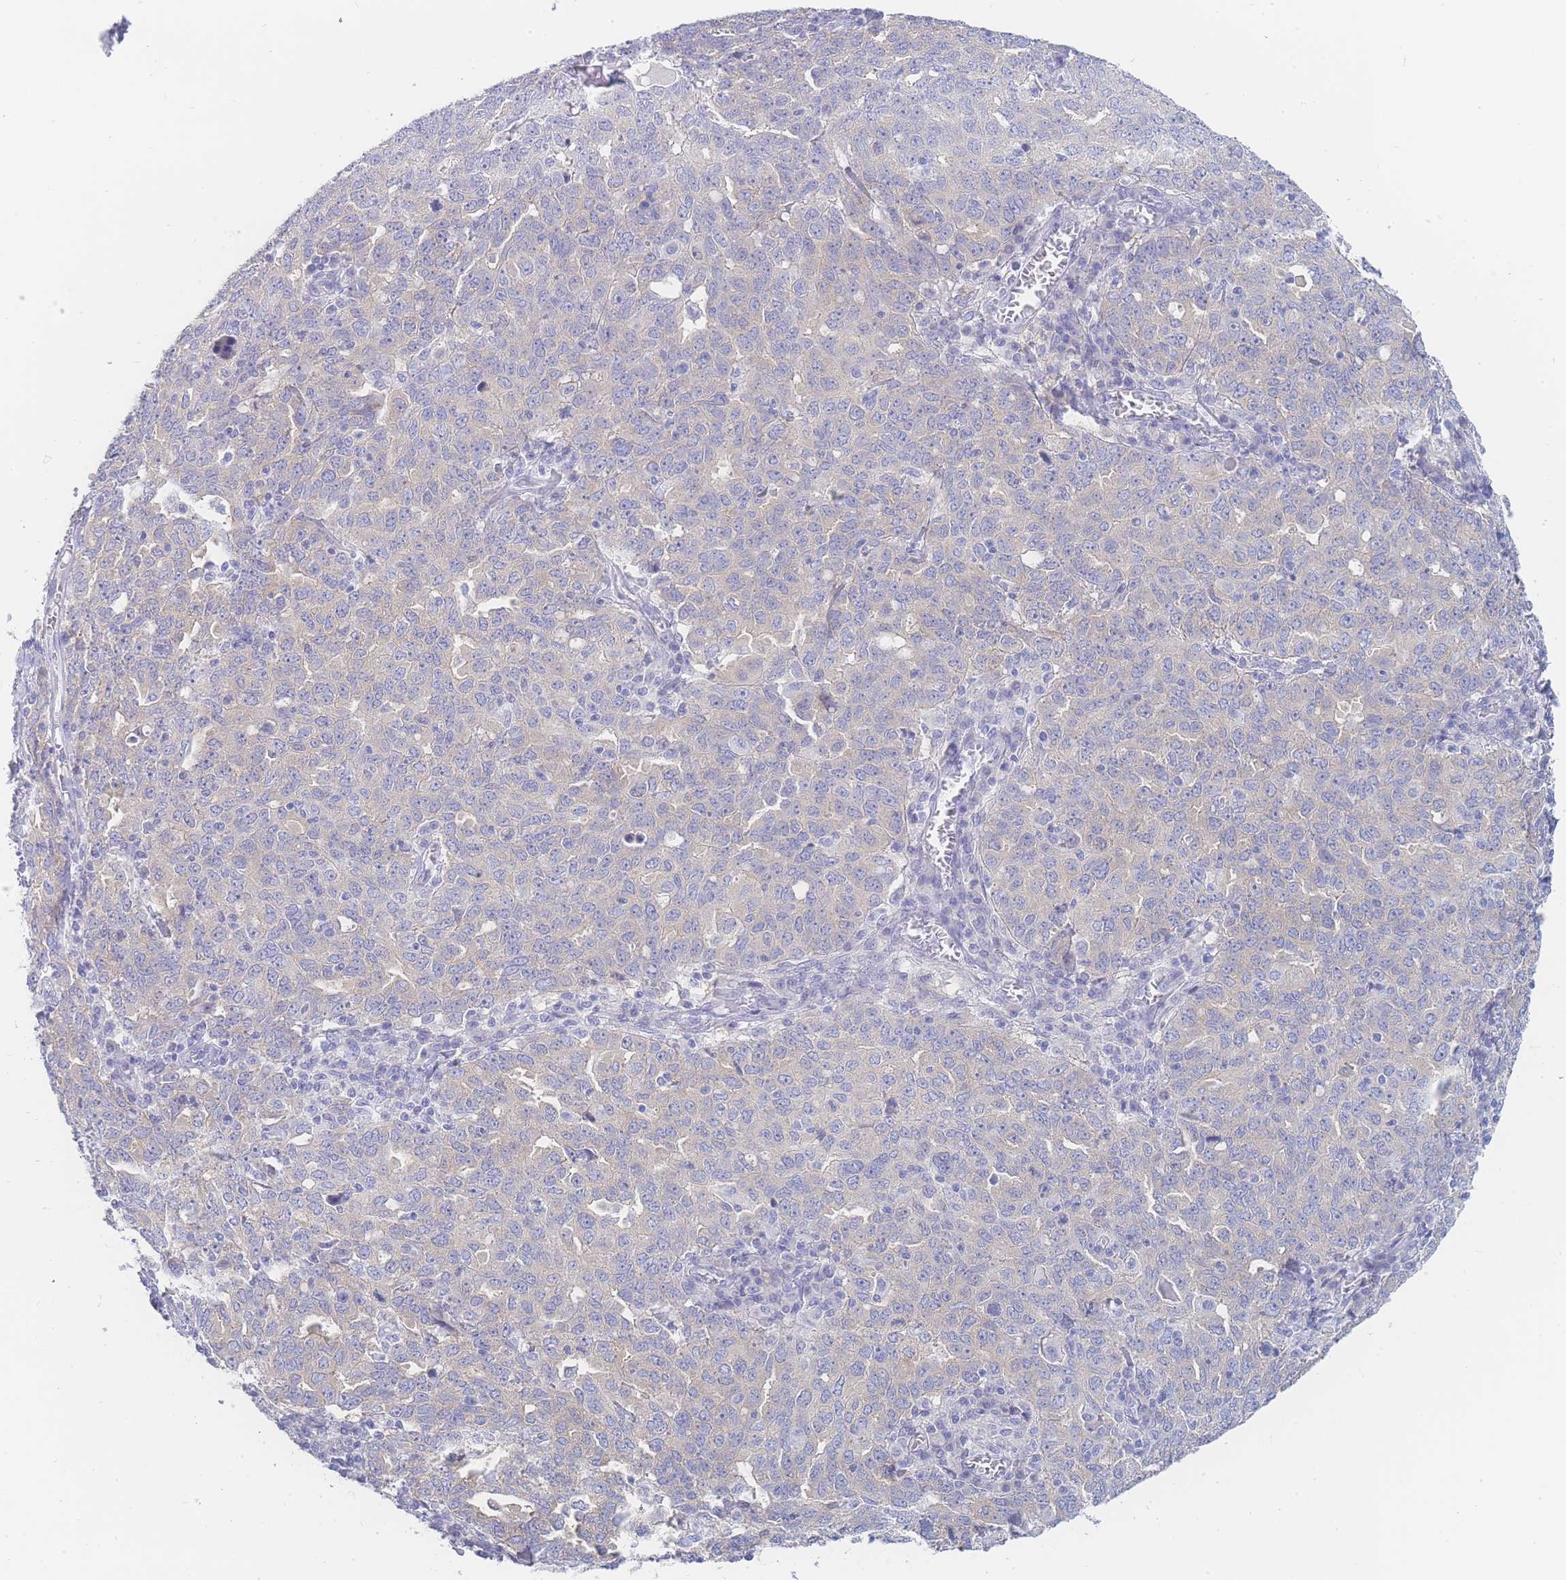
{"staining": {"intensity": "negative", "quantity": "none", "location": "none"}, "tissue": "ovarian cancer", "cell_type": "Tumor cells", "image_type": "cancer", "snomed": [{"axis": "morphology", "description": "Carcinoma, endometroid"}, {"axis": "topography", "description": "Ovary"}], "caption": "The image shows no significant staining in tumor cells of ovarian cancer.", "gene": "LZTFL1", "patient": {"sex": "female", "age": 62}}